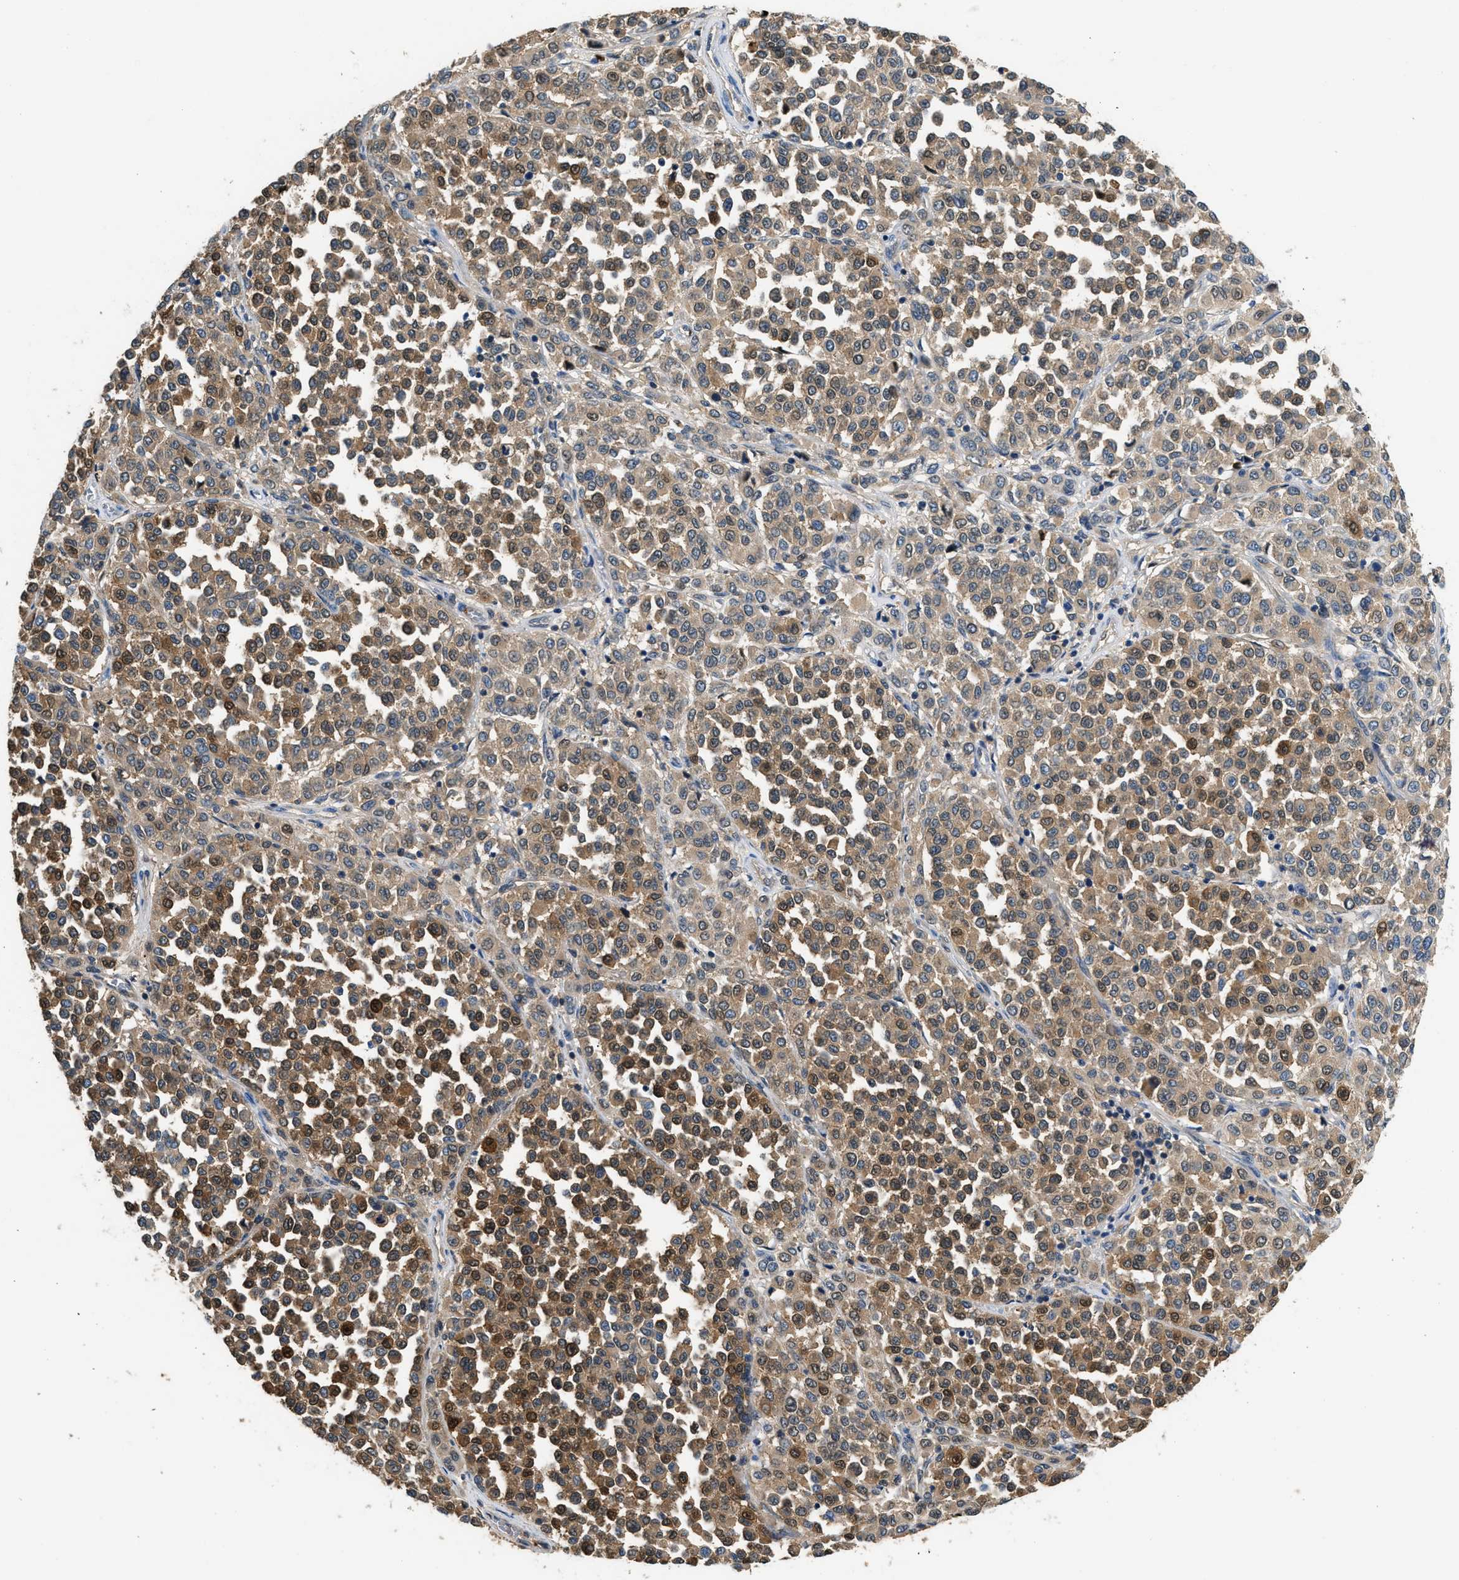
{"staining": {"intensity": "moderate", "quantity": ">75%", "location": "cytoplasmic/membranous"}, "tissue": "melanoma", "cell_type": "Tumor cells", "image_type": "cancer", "snomed": [{"axis": "morphology", "description": "Malignant melanoma, Metastatic site"}, {"axis": "topography", "description": "Pancreas"}], "caption": "This is an image of immunohistochemistry (IHC) staining of melanoma, which shows moderate positivity in the cytoplasmic/membranous of tumor cells.", "gene": "ANXA3", "patient": {"sex": "female", "age": 30}}